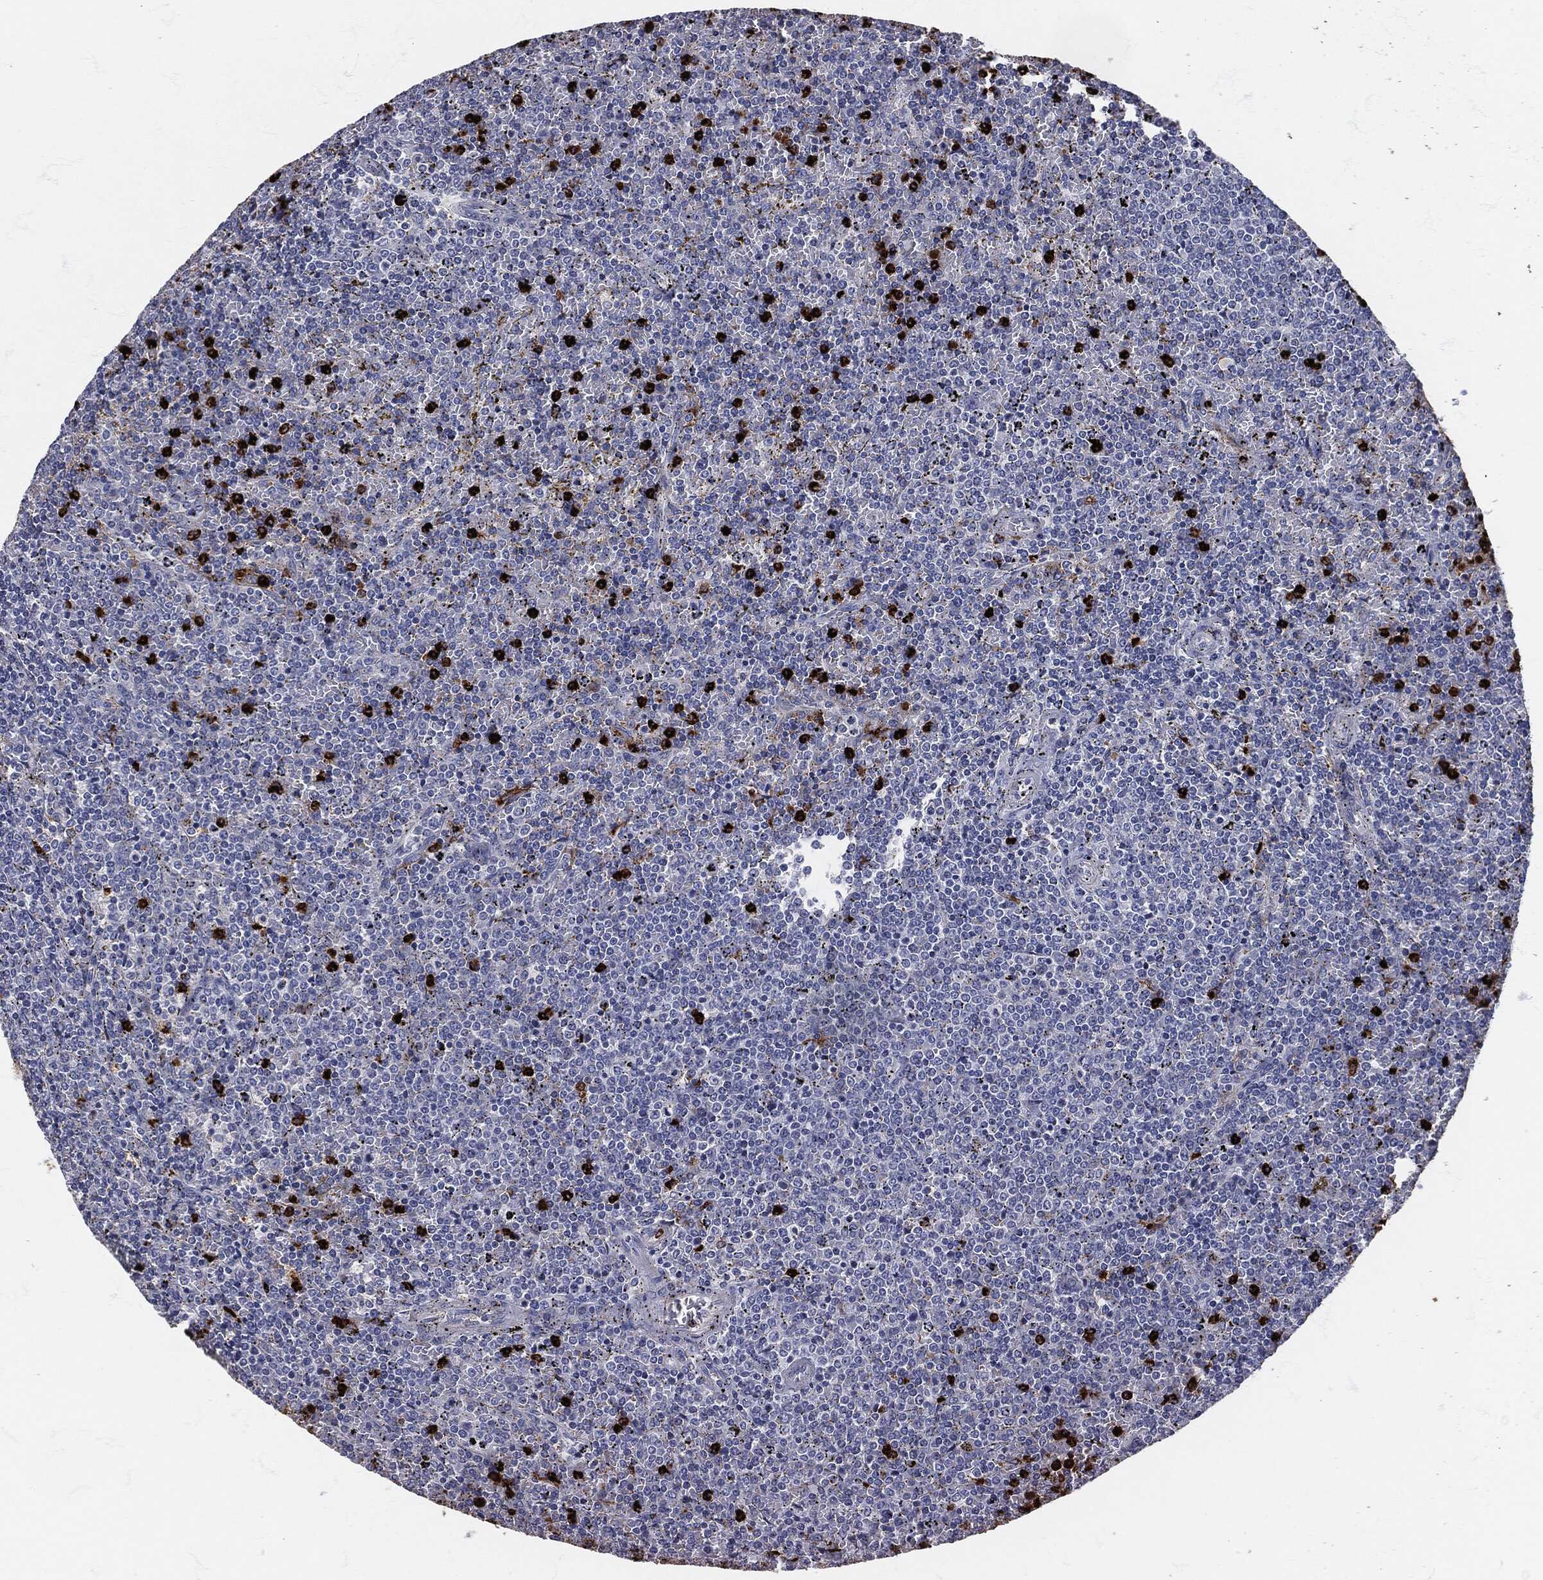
{"staining": {"intensity": "negative", "quantity": "none", "location": "none"}, "tissue": "lymphoma", "cell_type": "Tumor cells", "image_type": "cancer", "snomed": [{"axis": "morphology", "description": "Malignant lymphoma, non-Hodgkin's type, Low grade"}, {"axis": "topography", "description": "Spleen"}], "caption": "Human lymphoma stained for a protein using IHC displays no expression in tumor cells.", "gene": "MPO", "patient": {"sex": "female", "age": 77}}